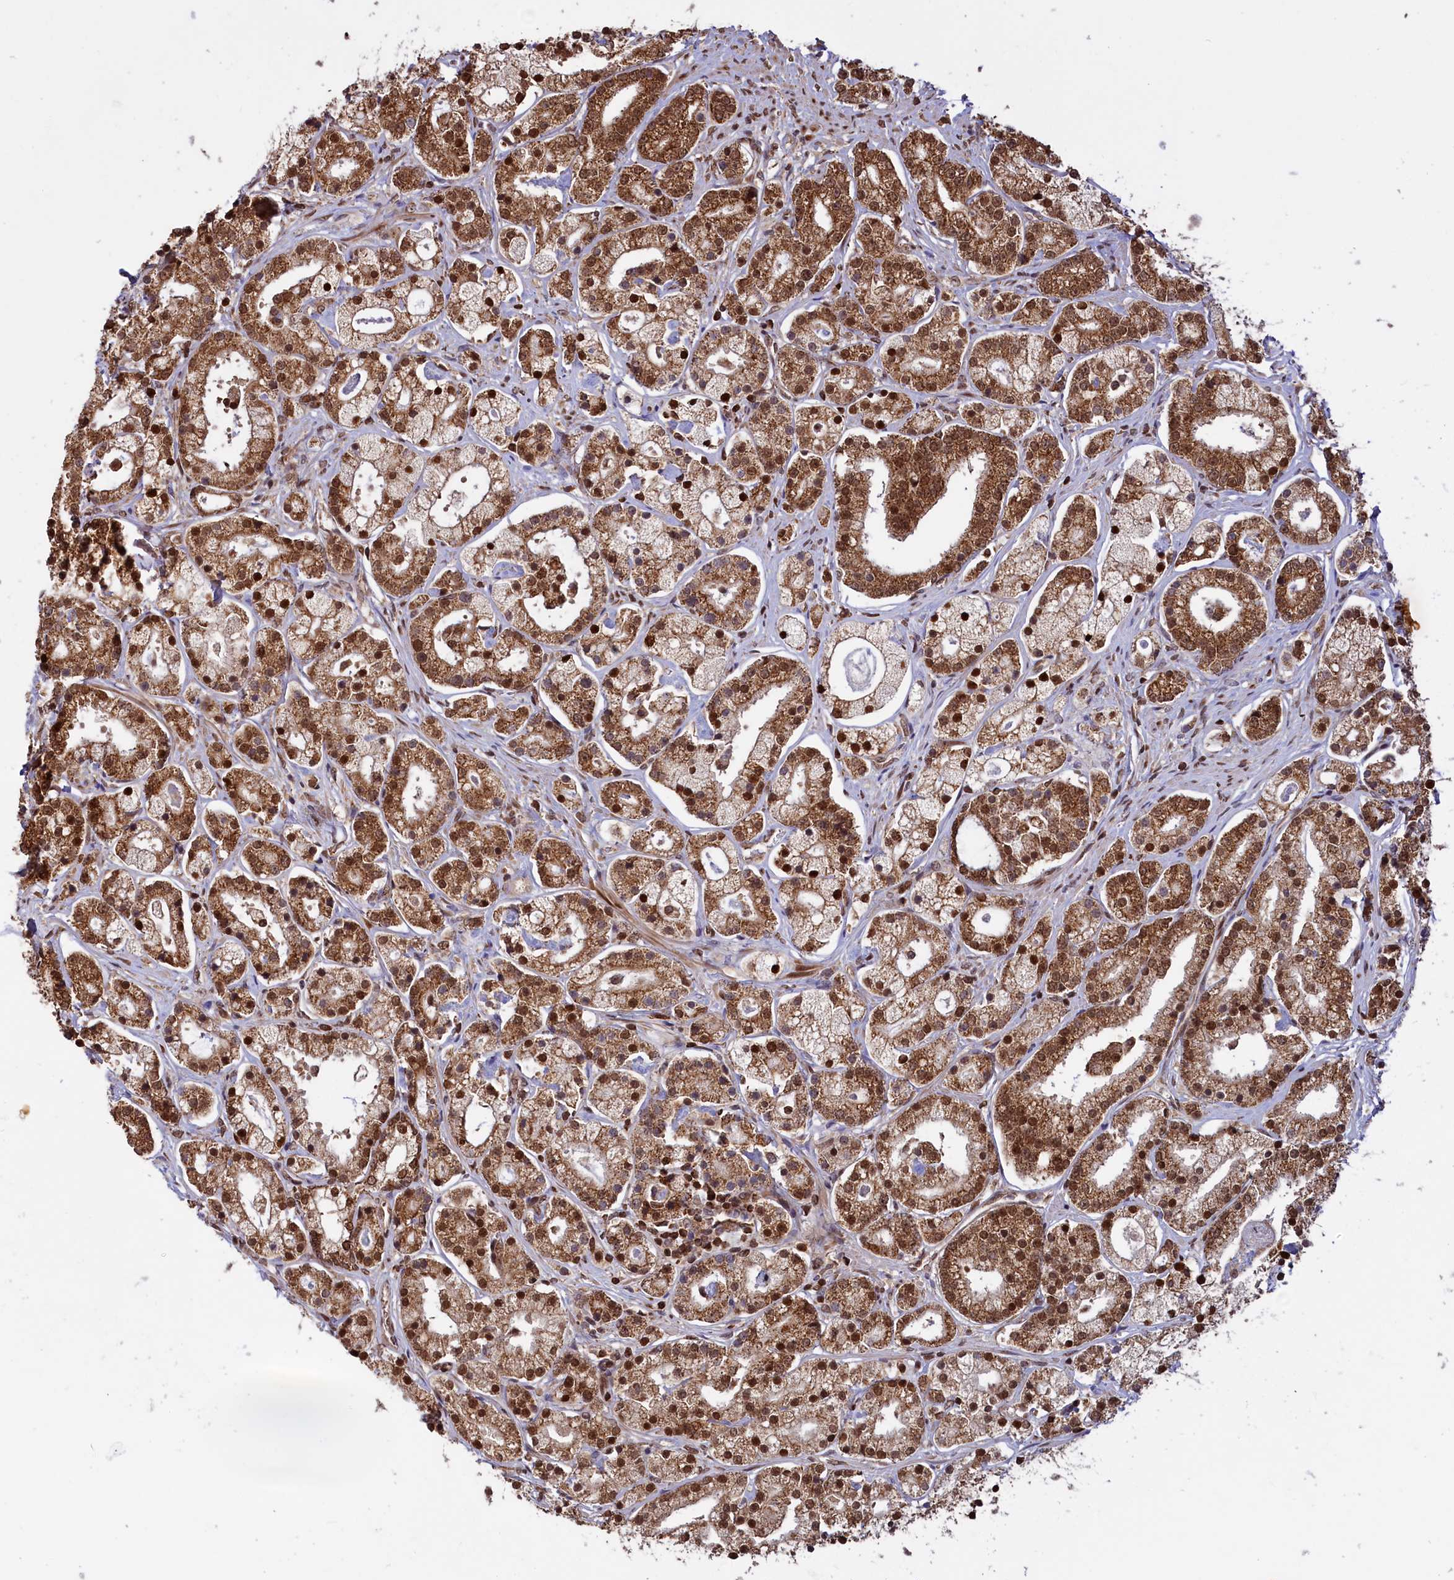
{"staining": {"intensity": "strong", "quantity": ">75%", "location": "cytoplasmic/membranous,nuclear"}, "tissue": "prostate cancer", "cell_type": "Tumor cells", "image_type": "cancer", "snomed": [{"axis": "morphology", "description": "Adenocarcinoma, High grade"}, {"axis": "topography", "description": "Prostate"}], "caption": "A brown stain shows strong cytoplasmic/membranous and nuclear staining of a protein in human prostate adenocarcinoma (high-grade) tumor cells.", "gene": "PHC3", "patient": {"sex": "male", "age": 69}}